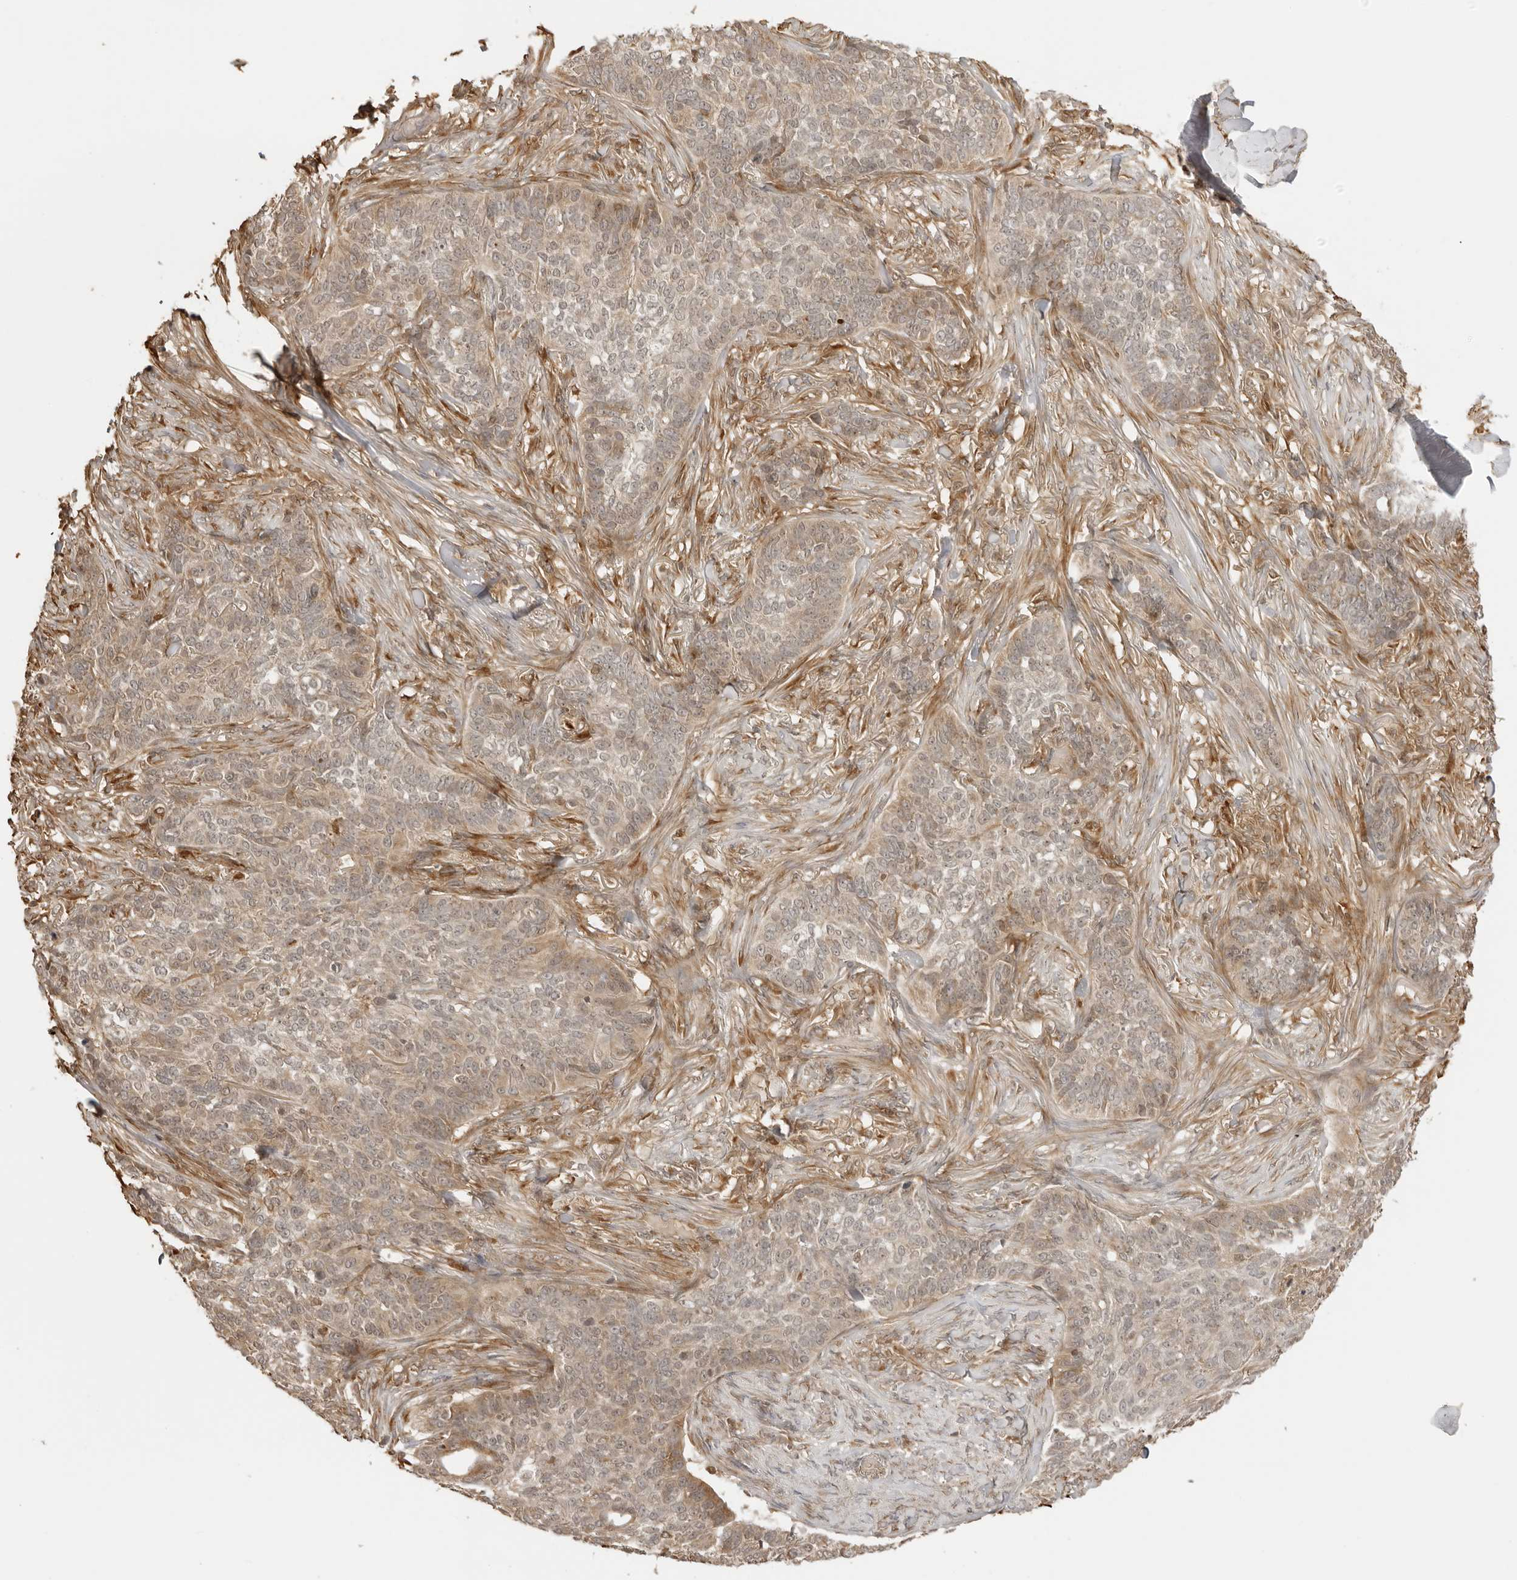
{"staining": {"intensity": "weak", "quantity": ">75%", "location": "cytoplasmic/membranous,nuclear"}, "tissue": "skin cancer", "cell_type": "Tumor cells", "image_type": "cancer", "snomed": [{"axis": "morphology", "description": "Basal cell carcinoma"}, {"axis": "topography", "description": "Skin"}], "caption": "Human skin basal cell carcinoma stained with a brown dye demonstrates weak cytoplasmic/membranous and nuclear positive positivity in about >75% of tumor cells.", "gene": "IKBKE", "patient": {"sex": "male", "age": 85}}